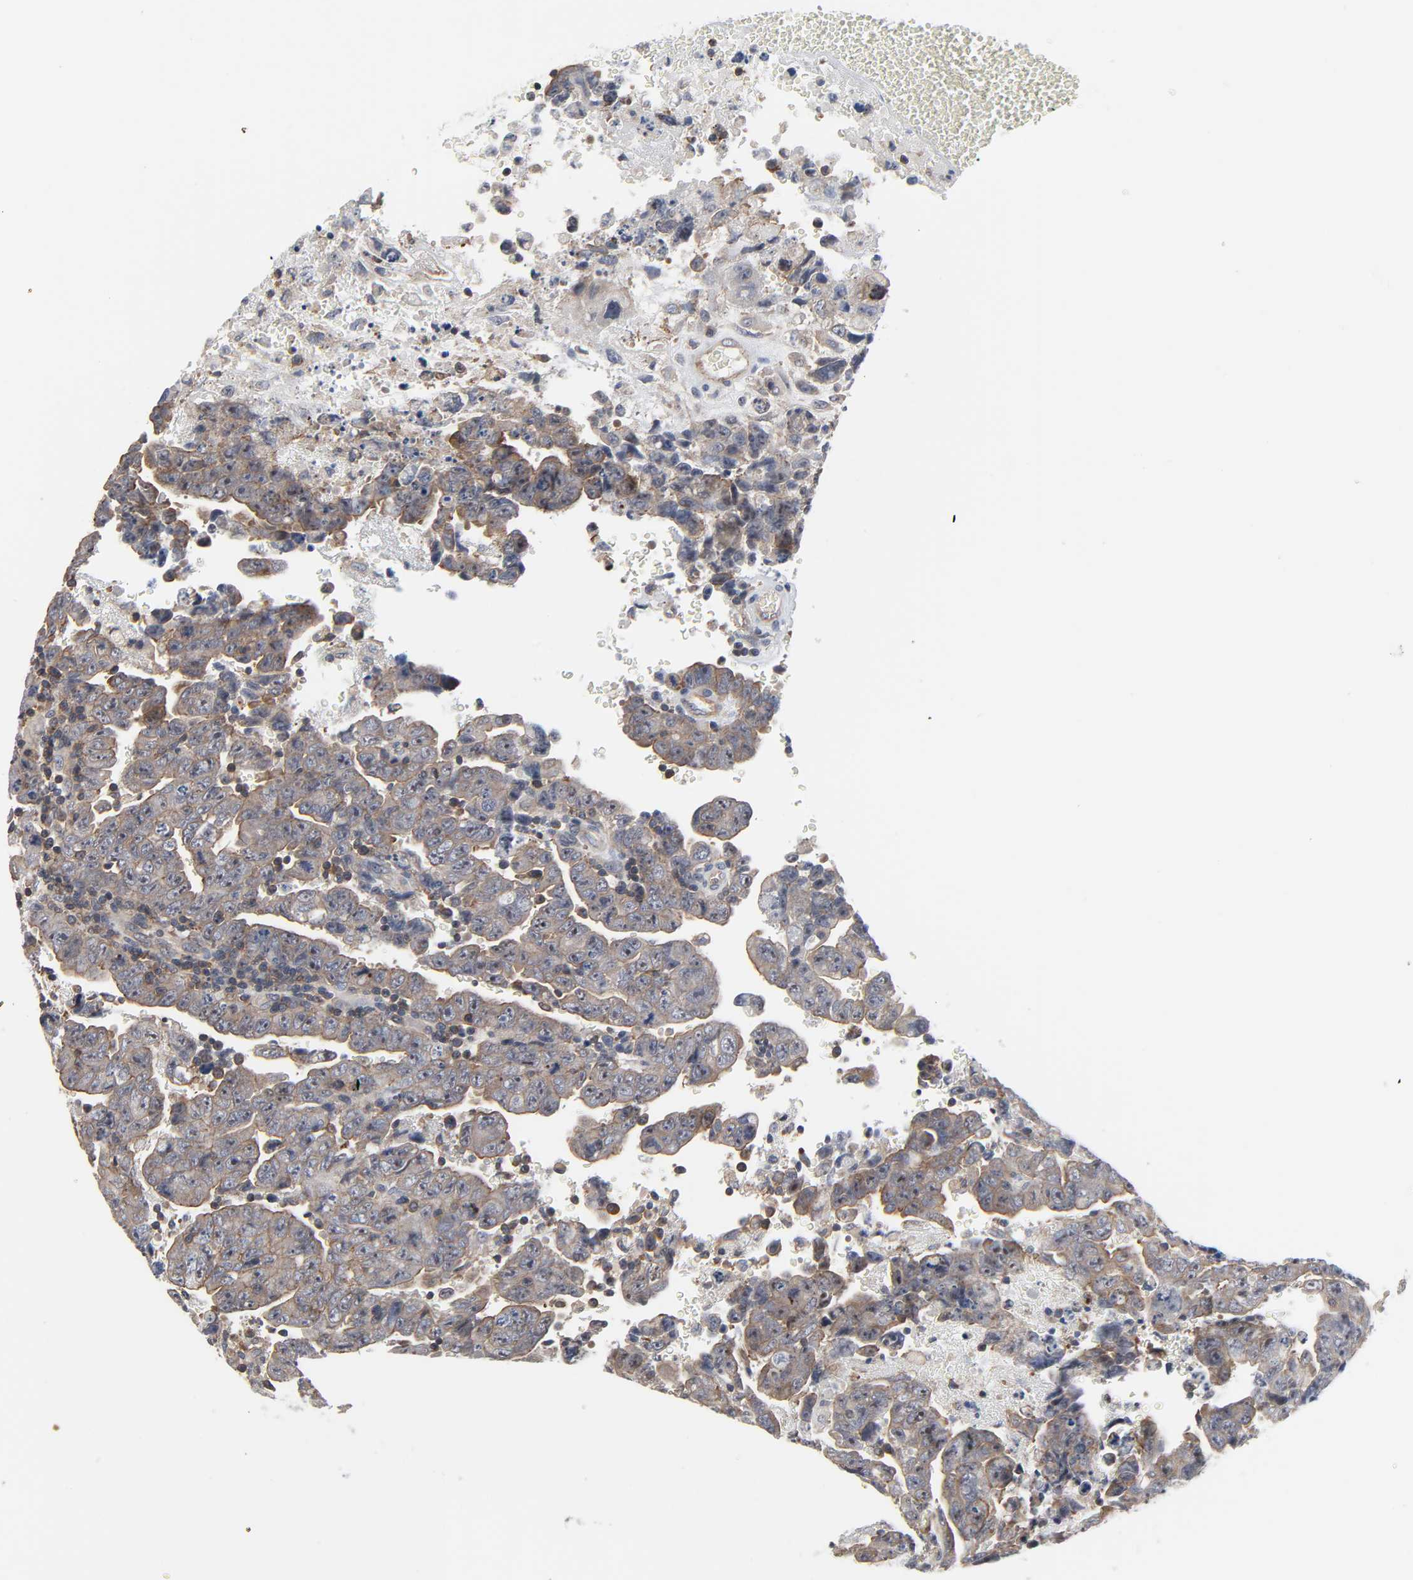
{"staining": {"intensity": "moderate", "quantity": ">75%", "location": "cytoplasmic/membranous,nuclear"}, "tissue": "testis cancer", "cell_type": "Tumor cells", "image_type": "cancer", "snomed": [{"axis": "morphology", "description": "Carcinoma, Embryonal, NOS"}, {"axis": "topography", "description": "Testis"}], "caption": "The photomicrograph shows a brown stain indicating the presence of a protein in the cytoplasmic/membranous and nuclear of tumor cells in testis embryonal carcinoma.", "gene": "DDX10", "patient": {"sex": "male", "age": 28}}